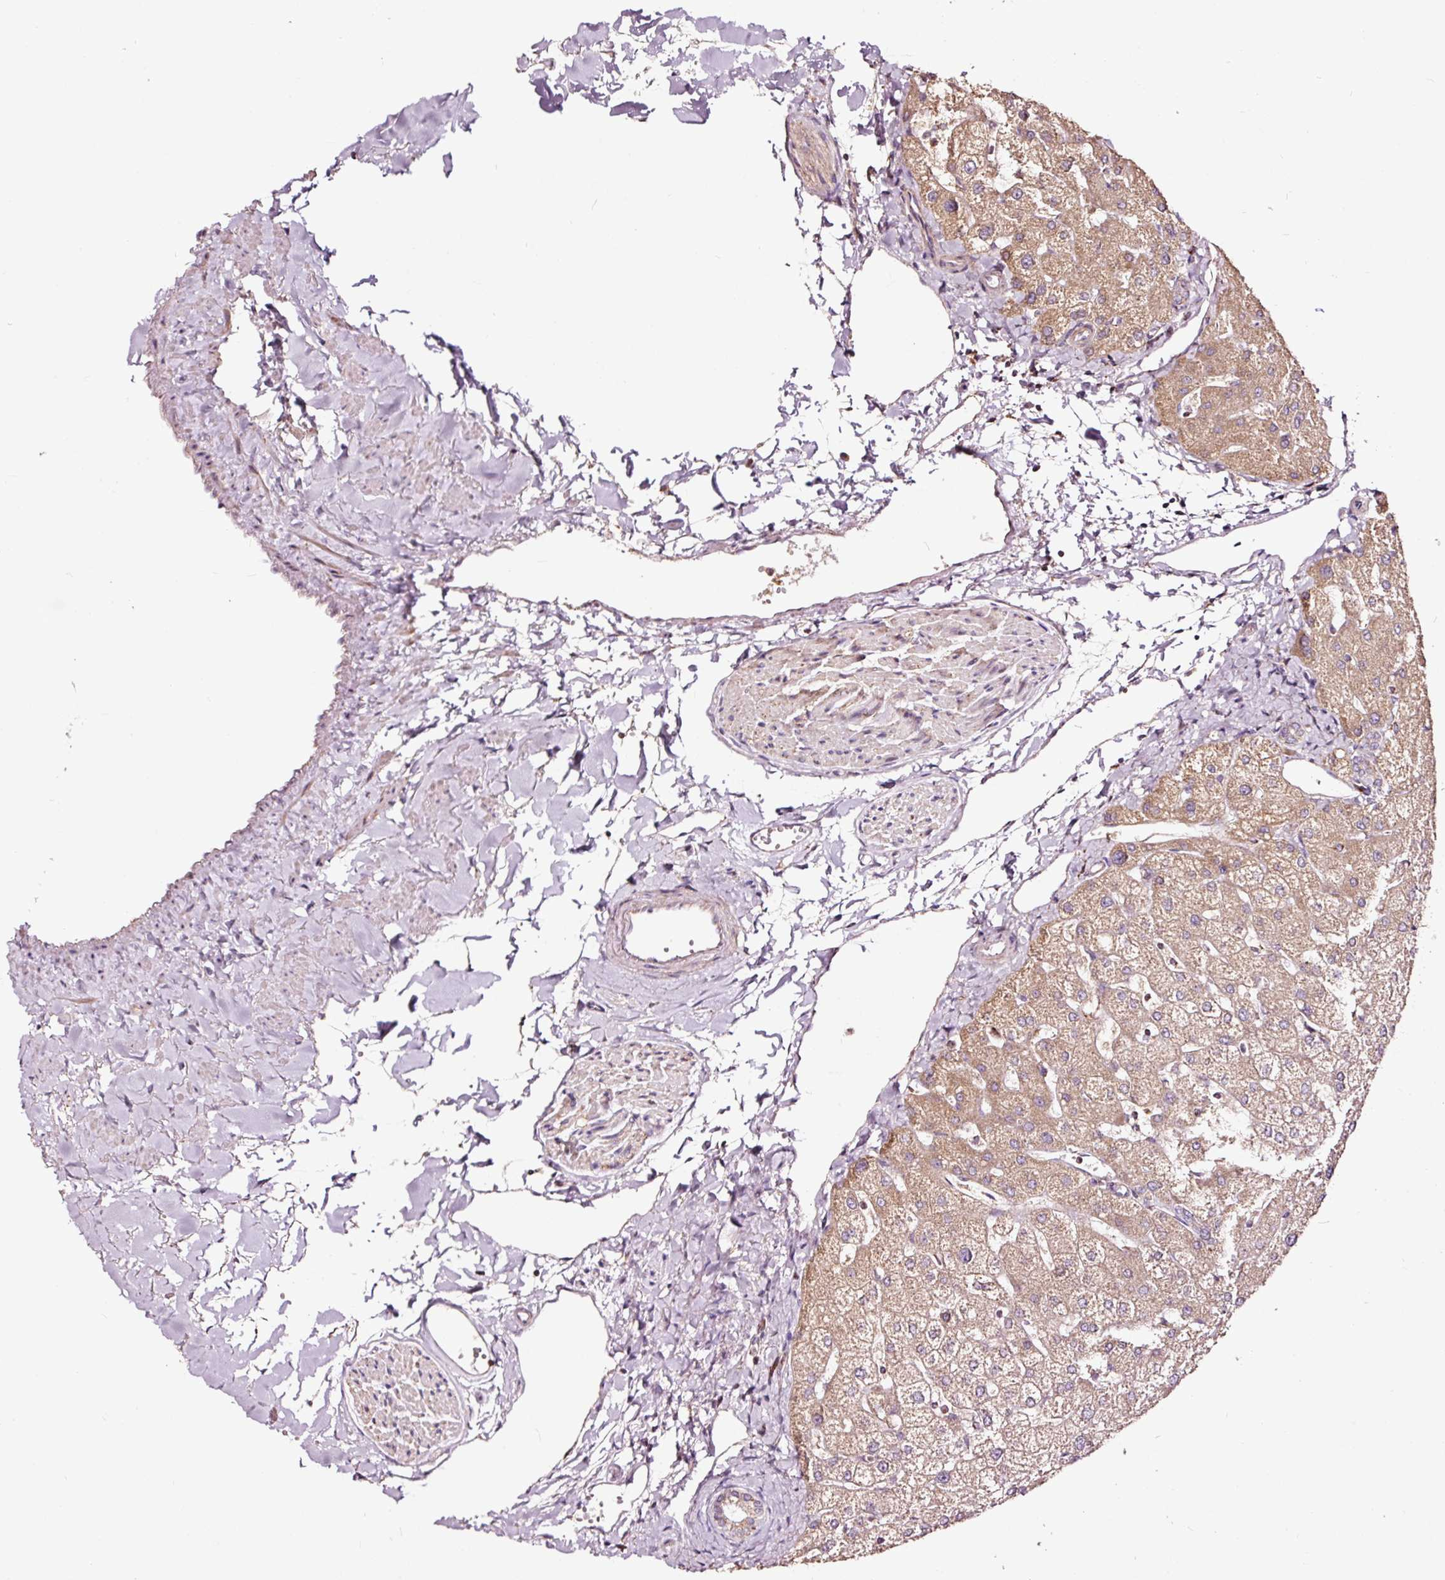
{"staining": {"intensity": "weak", "quantity": "25%-75%", "location": "cytoplasmic/membranous"}, "tissue": "liver", "cell_type": "Cholangiocytes", "image_type": "normal", "snomed": [{"axis": "morphology", "description": "Normal tissue, NOS"}, {"axis": "topography", "description": "Liver"}], "caption": "A histopathology image of human liver stained for a protein shows weak cytoplasmic/membranous brown staining in cholangiocytes.", "gene": "TPM1", "patient": {"sex": "female", "age": 54}}